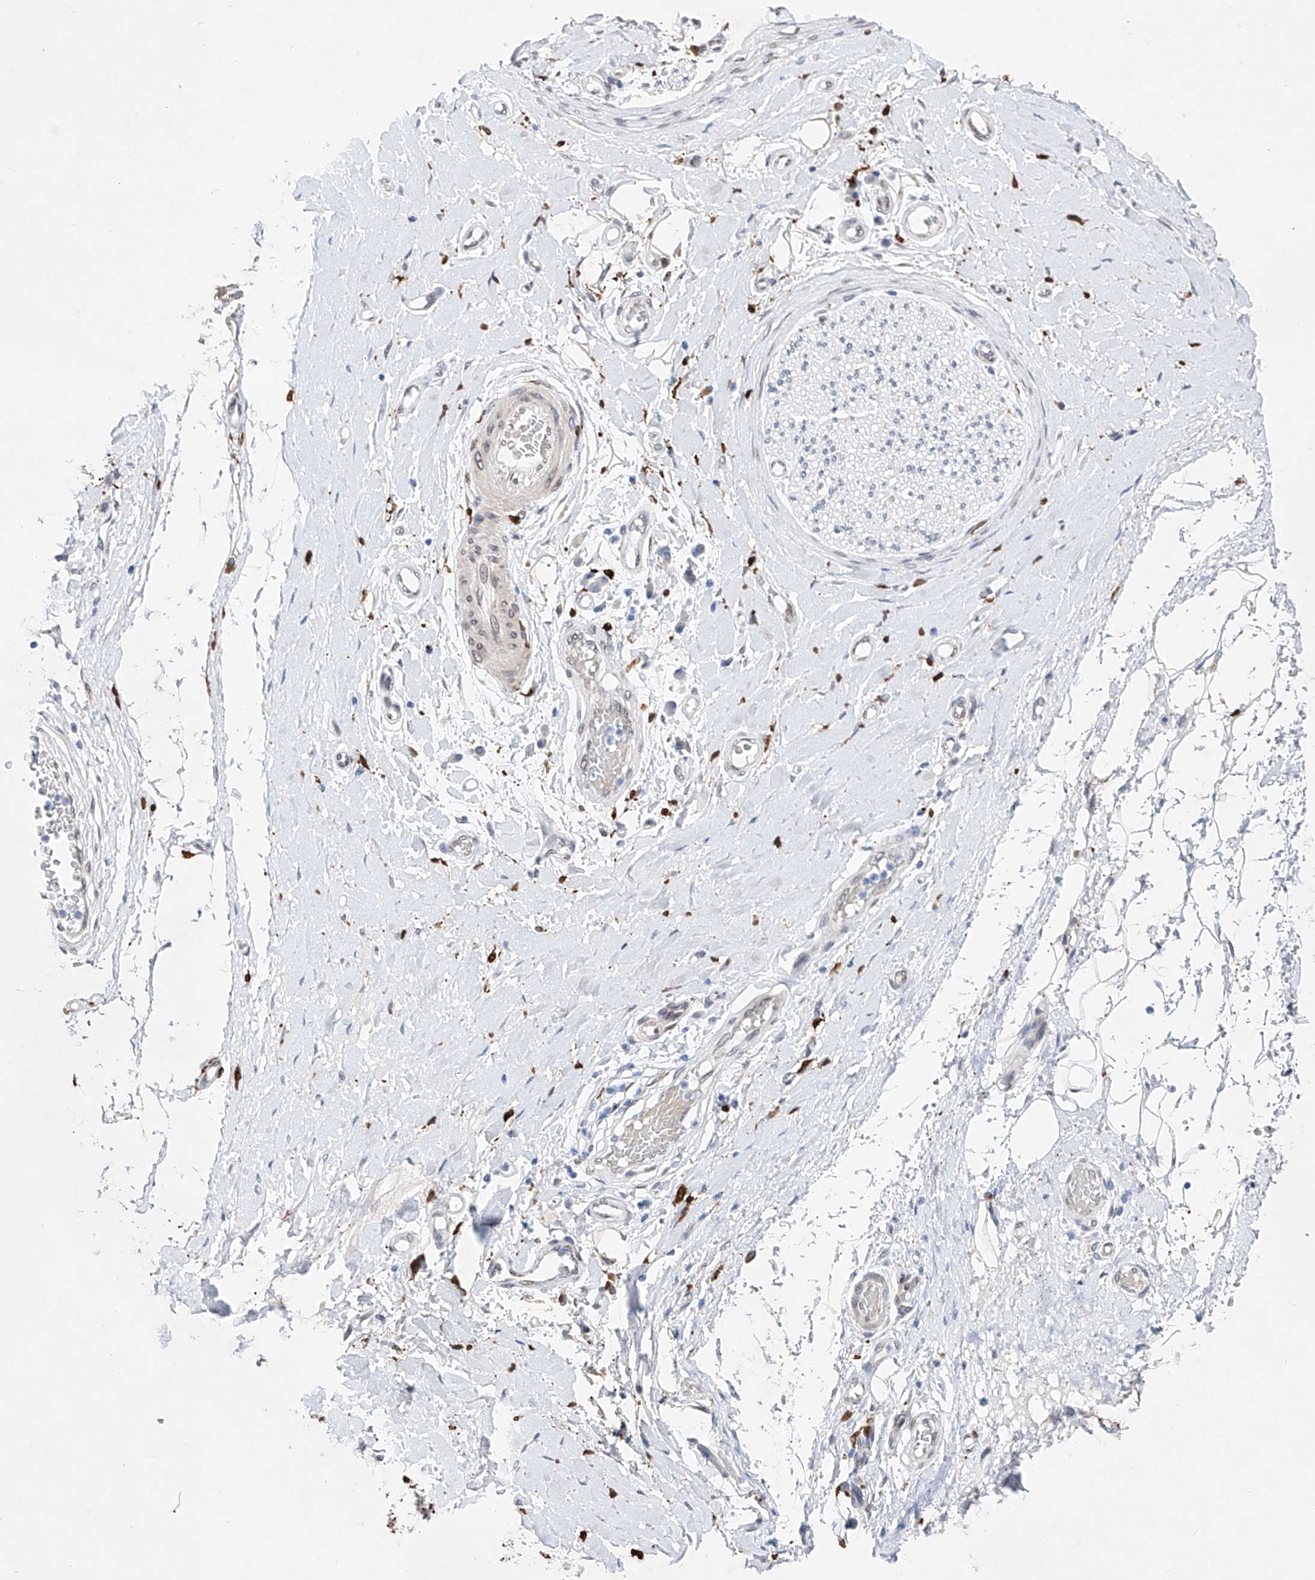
{"staining": {"intensity": "negative", "quantity": "none", "location": "none"}, "tissue": "adipose tissue", "cell_type": "Adipocytes", "image_type": "normal", "snomed": [{"axis": "morphology", "description": "Normal tissue, NOS"}, {"axis": "morphology", "description": "Adenocarcinoma, NOS"}, {"axis": "topography", "description": "Esophagus"}, {"axis": "topography", "description": "Stomach, upper"}, {"axis": "topography", "description": "Peripheral nerve tissue"}], "caption": "Micrograph shows no protein positivity in adipocytes of benign adipose tissue.", "gene": "LCLAT1", "patient": {"sex": "male", "age": 62}}